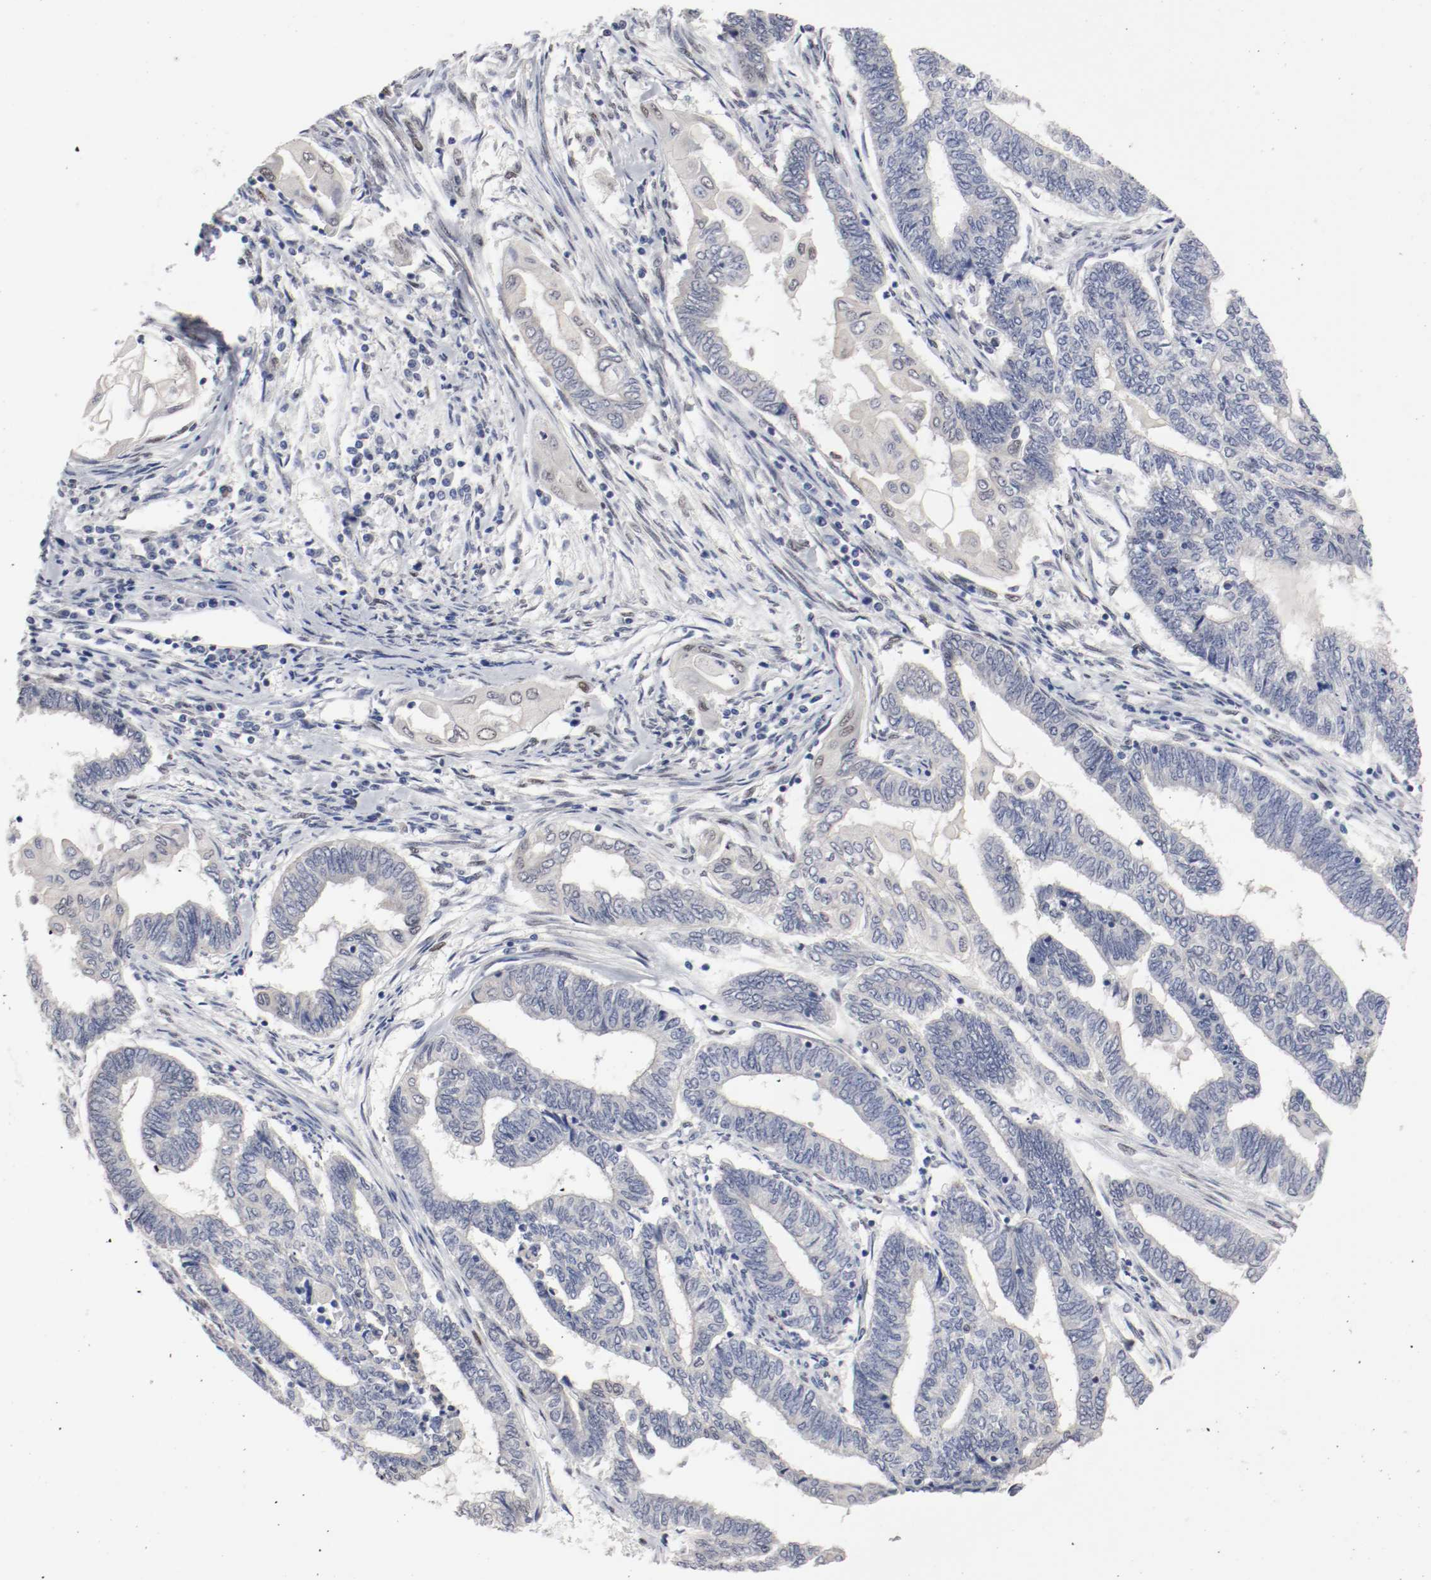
{"staining": {"intensity": "weak", "quantity": "<25%", "location": "nuclear"}, "tissue": "endometrial cancer", "cell_type": "Tumor cells", "image_type": "cancer", "snomed": [{"axis": "morphology", "description": "Adenocarcinoma, NOS"}, {"axis": "topography", "description": "Uterus"}, {"axis": "topography", "description": "Endometrium"}], "caption": "Tumor cells are negative for brown protein staining in endometrial adenocarcinoma.", "gene": "FOSL2", "patient": {"sex": "female", "age": 70}}